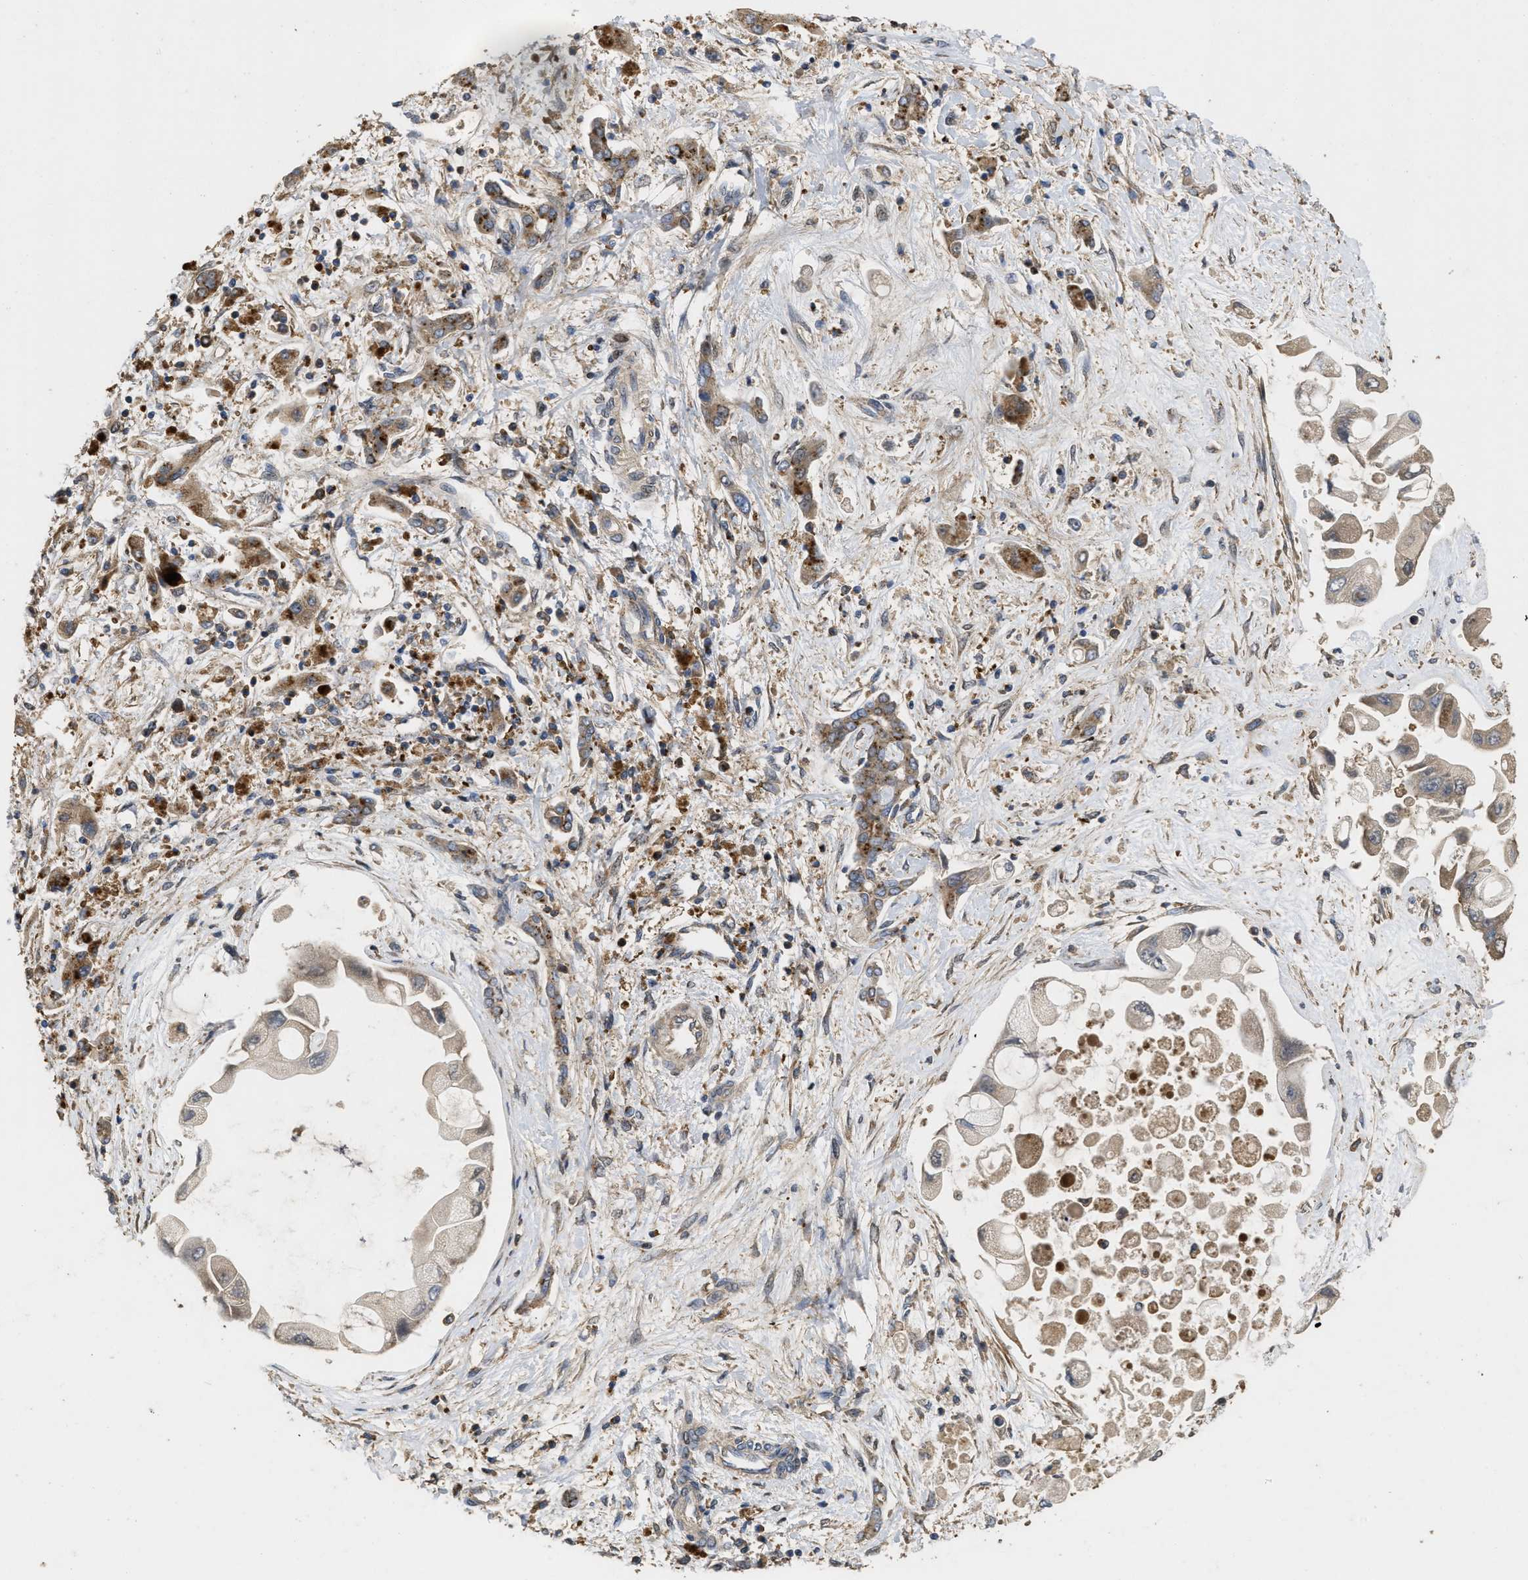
{"staining": {"intensity": "weak", "quantity": "<25%", "location": "cytoplasmic/membranous"}, "tissue": "liver cancer", "cell_type": "Tumor cells", "image_type": "cancer", "snomed": [{"axis": "morphology", "description": "Cholangiocarcinoma"}, {"axis": "topography", "description": "Liver"}], "caption": "Histopathology image shows no significant protein positivity in tumor cells of liver cancer (cholangiocarcinoma).", "gene": "CBR3", "patient": {"sex": "male", "age": 50}}